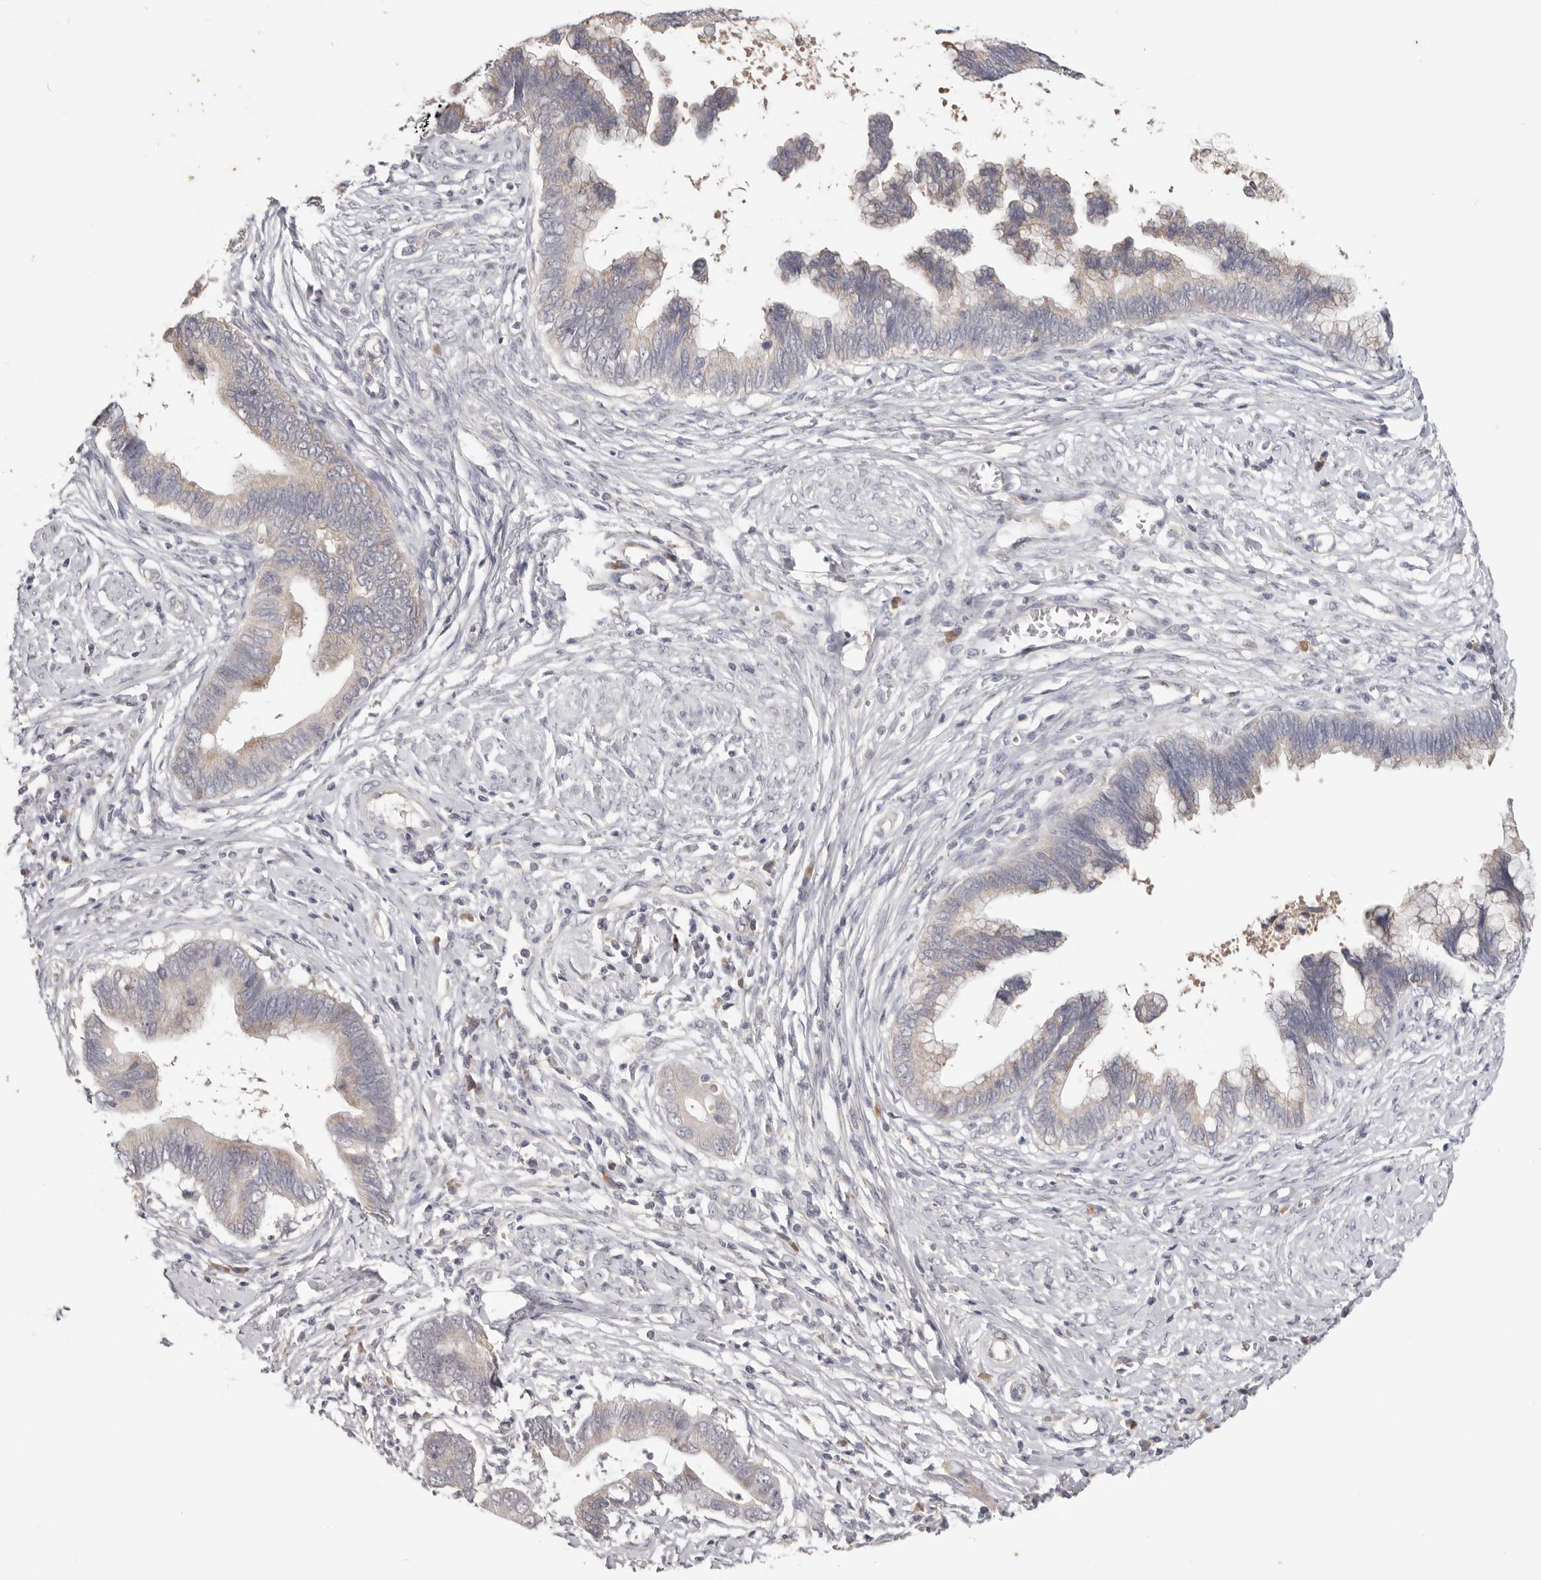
{"staining": {"intensity": "weak", "quantity": "<25%", "location": "cytoplasmic/membranous"}, "tissue": "cervical cancer", "cell_type": "Tumor cells", "image_type": "cancer", "snomed": [{"axis": "morphology", "description": "Adenocarcinoma, NOS"}, {"axis": "topography", "description": "Cervix"}], "caption": "An image of cervical adenocarcinoma stained for a protein displays no brown staining in tumor cells.", "gene": "WDR77", "patient": {"sex": "female", "age": 44}}